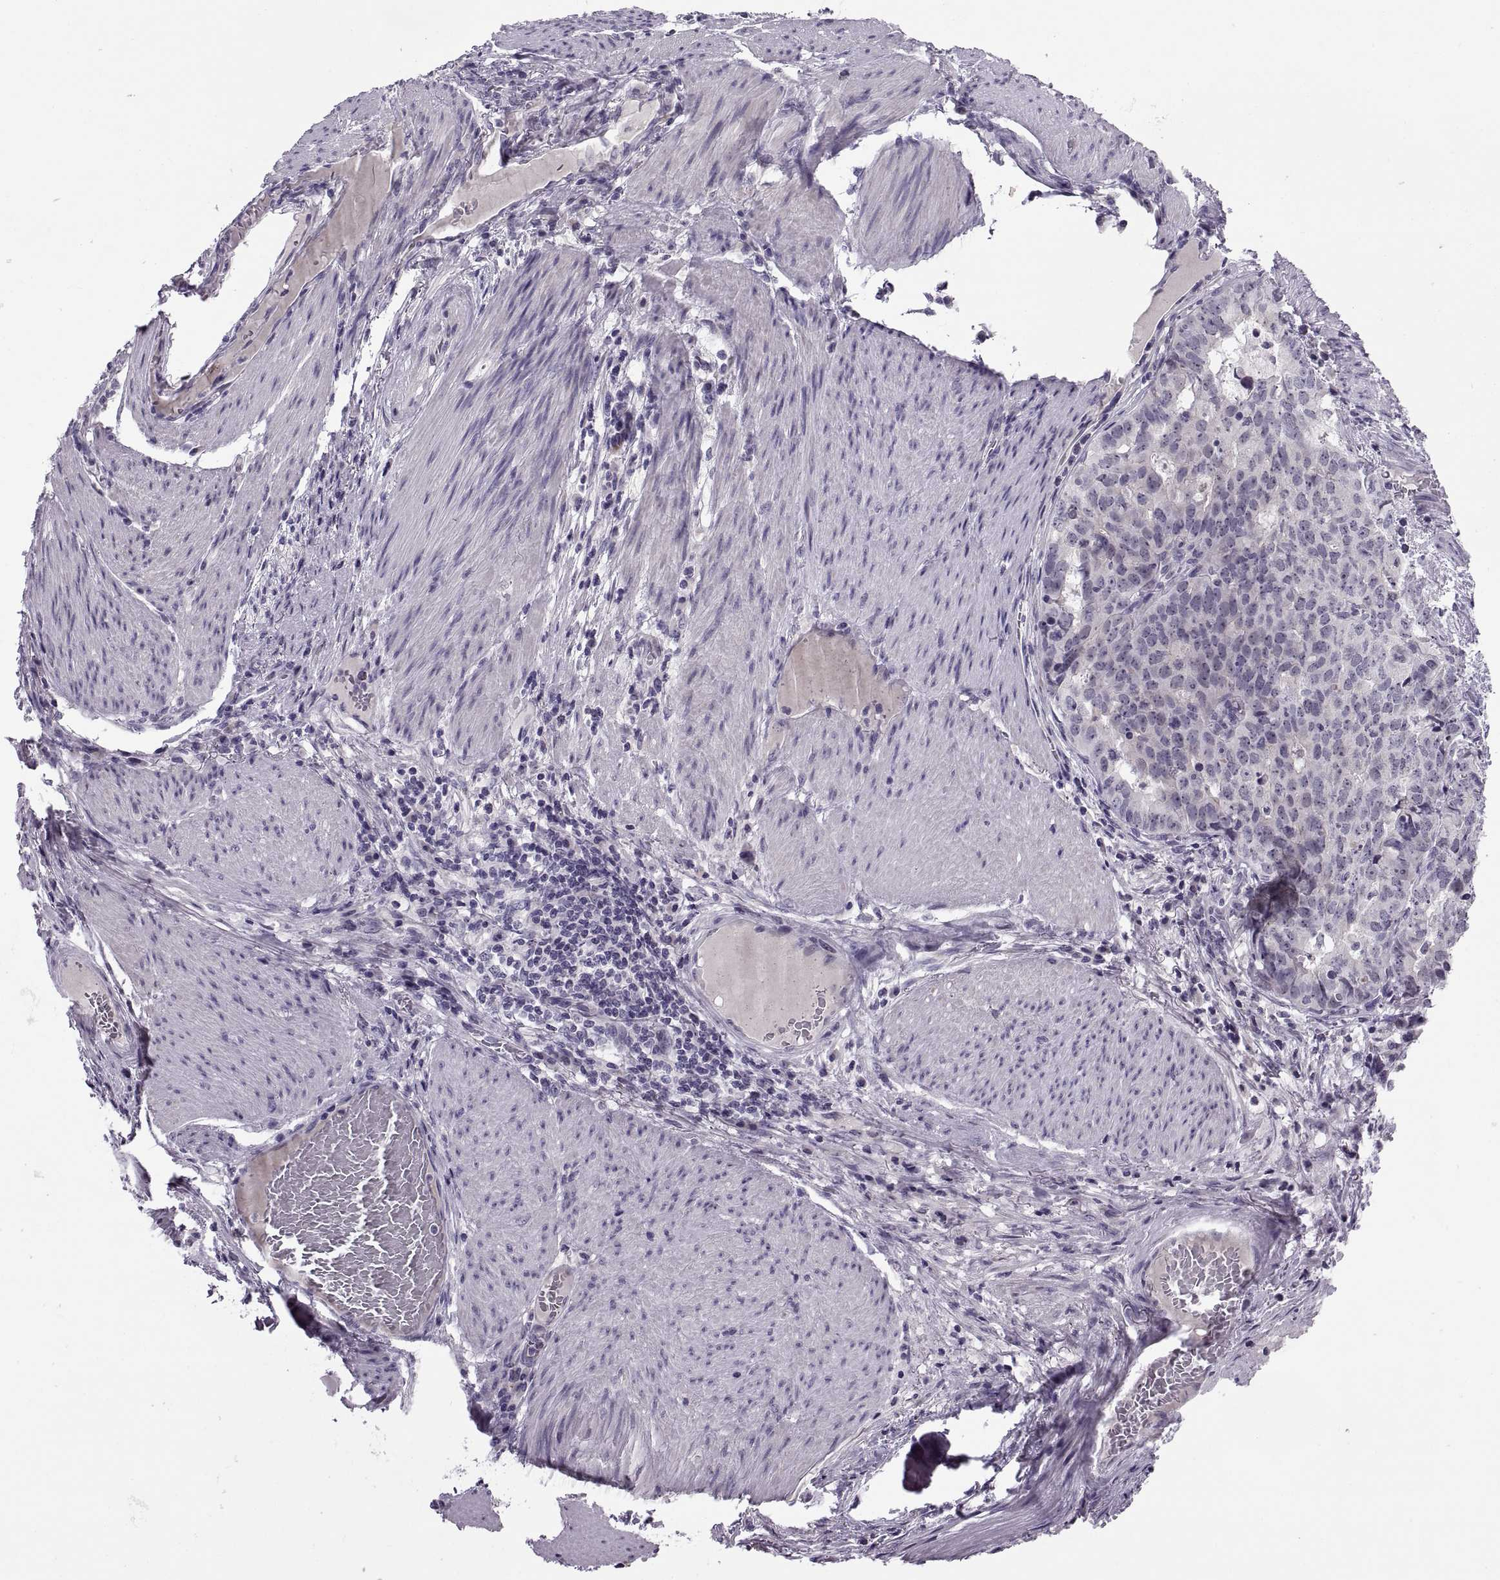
{"staining": {"intensity": "negative", "quantity": "none", "location": "none"}, "tissue": "stomach cancer", "cell_type": "Tumor cells", "image_type": "cancer", "snomed": [{"axis": "morphology", "description": "Adenocarcinoma, NOS"}, {"axis": "topography", "description": "Stomach"}], "caption": "There is no significant staining in tumor cells of stomach cancer (adenocarcinoma).", "gene": "MAGEB1", "patient": {"sex": "male", "age": 69}}